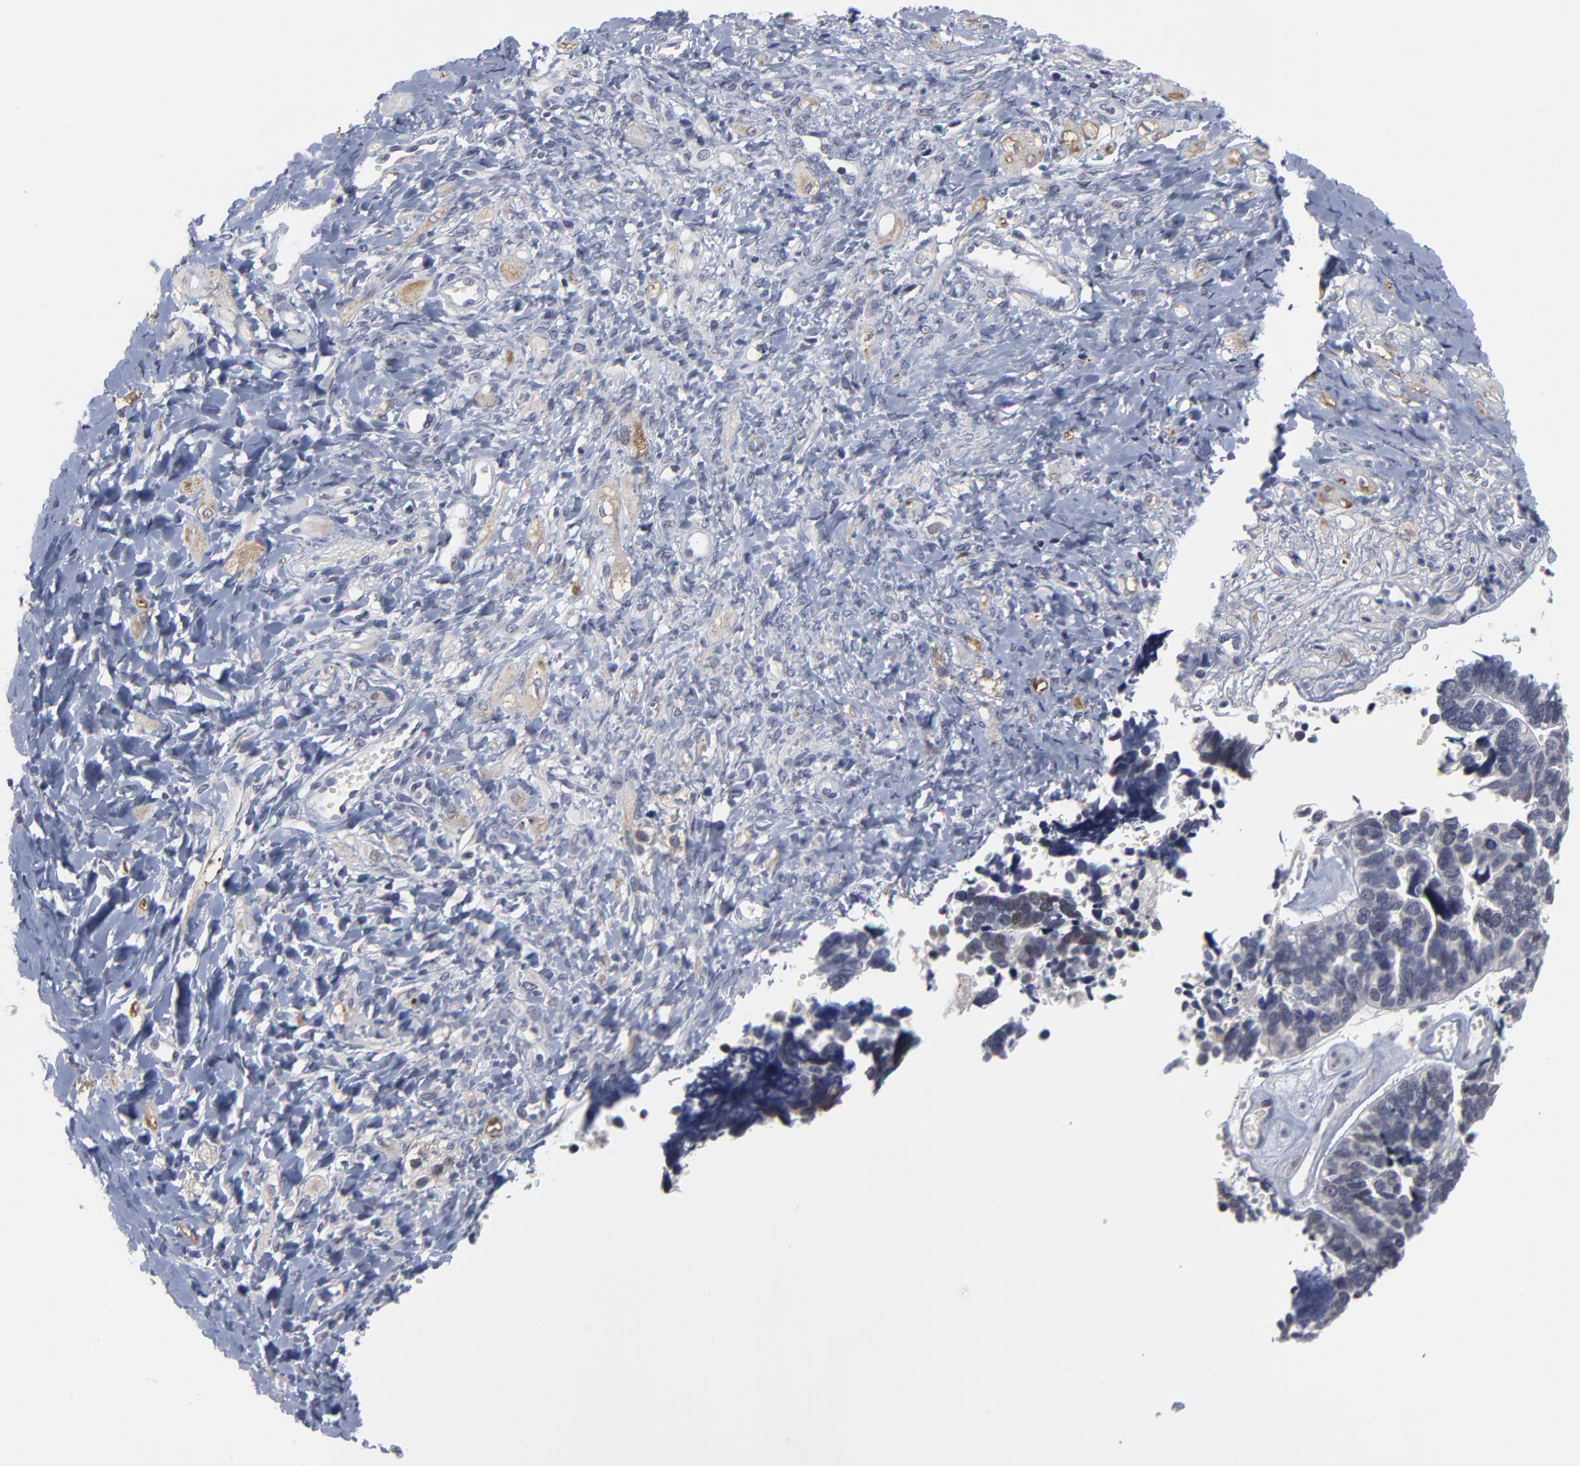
{"staining": {"intensity": "weak", "quantity": "<25%", "location": "cytoplasmic/membranous"}, "tissue": "ovarian cancer", "cell_type": "Tumor cells", "image_type": "cancer", "snomed": [{"axis": "morphology", "description": "Cystadenocarcinoma, serous, NOS"}, {"axis": "topography", "description": "Ovary"}], "caption": "This is a image of immunohistochemistry staining of ovarian cancer, which shows no positivity in tumor cells. (Brightfield microscopy of DAB immunohistochemistry at high magnification).", "gene": "MAGEA10", "patient": {"sex": "female", "age": 77}}